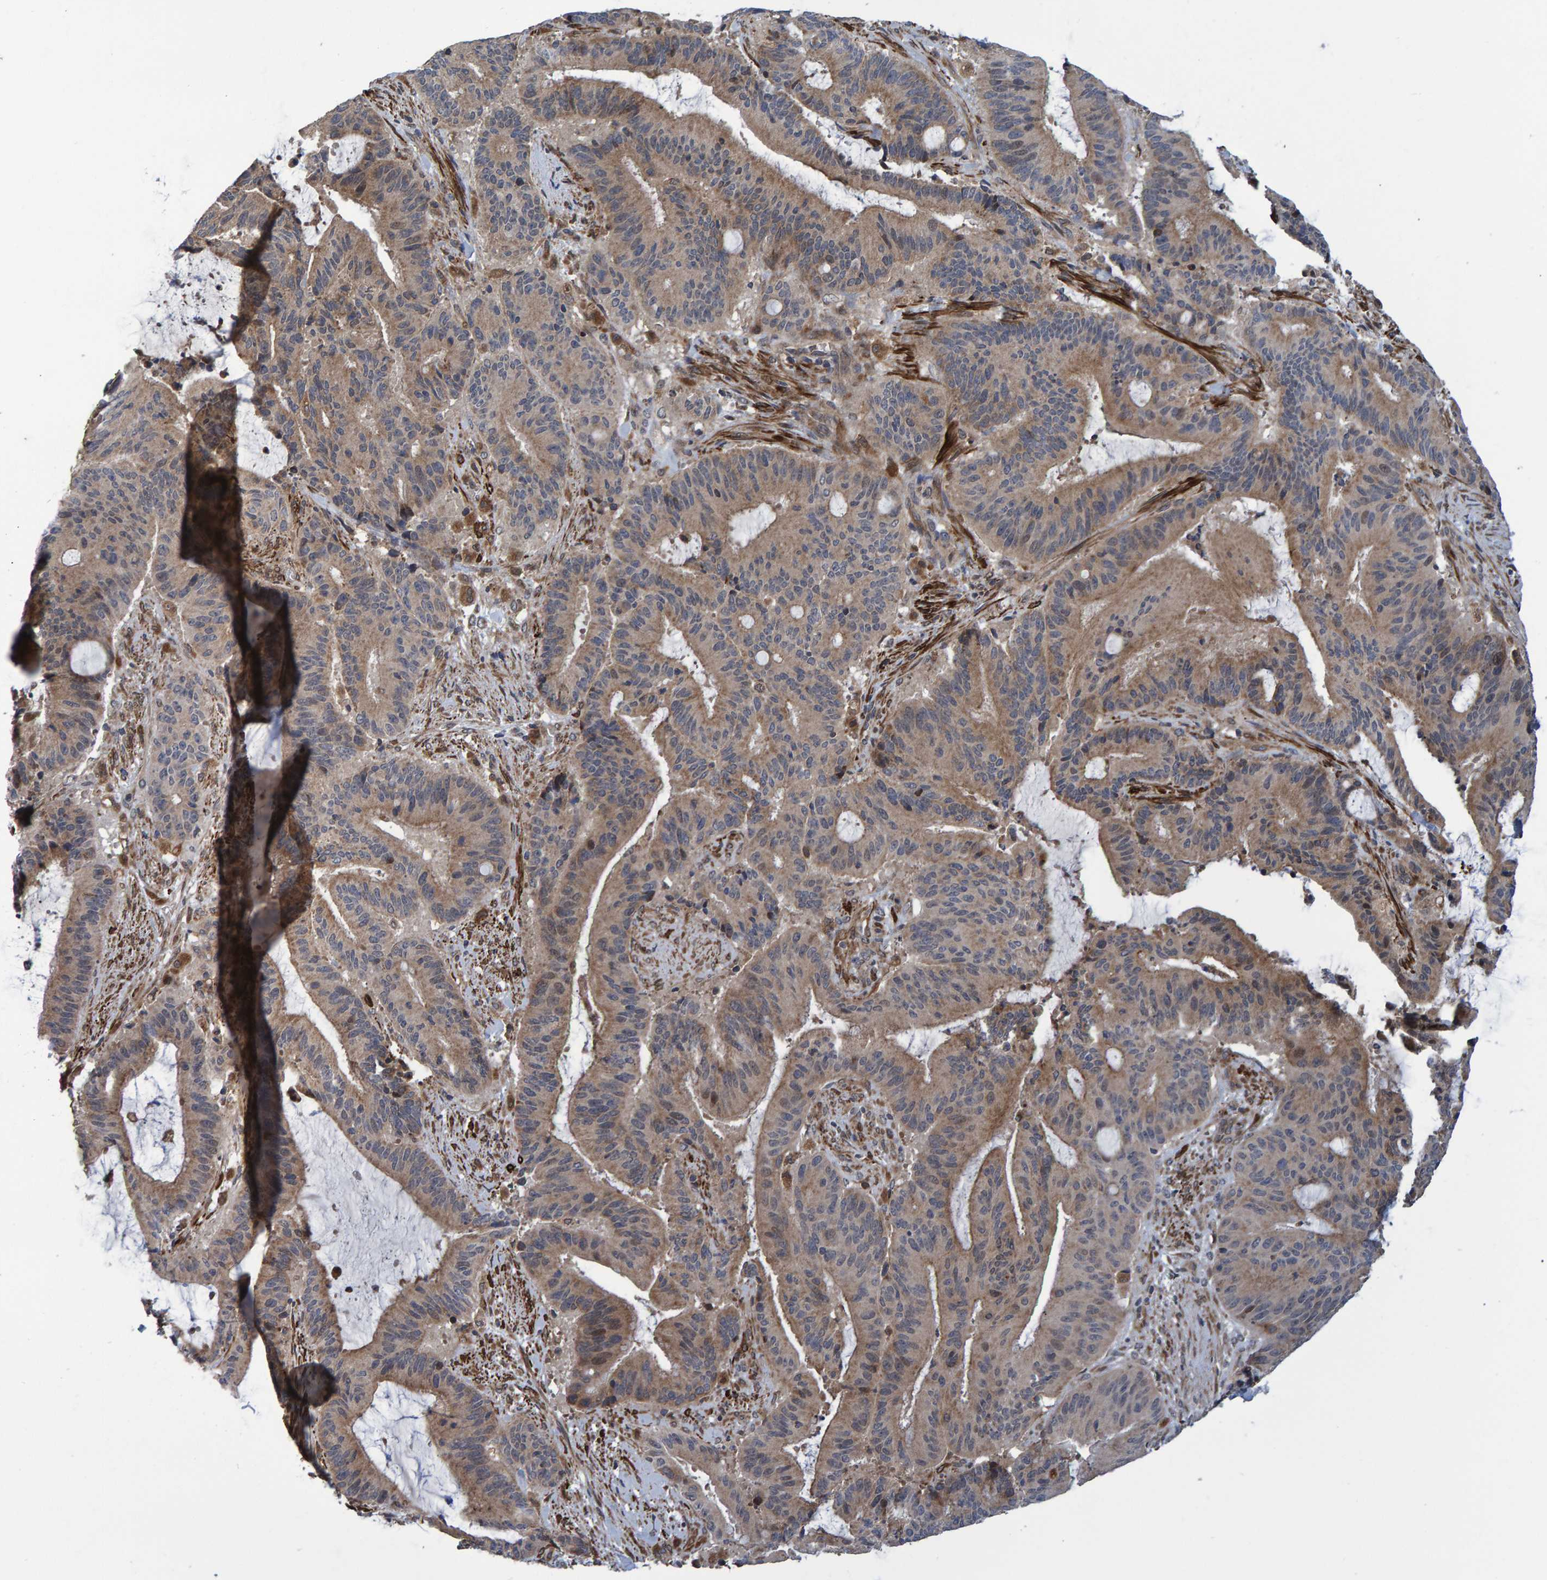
{"staining": {"intensity": "weak", "quantity": ">75%", "location": "cytoplasmic/membranous"}, "tissue": "liver cancer", "cell_type": "Tumor cells", "image_type": "cancer", "snomed": [{"axis": "morphology", "description": "Normal tissue, NOS"}, {"axis": "morphology", "description": "Cholangiocarcinoma"}, {"axis": "topography", "description": "Liver"}, {"axis": "topography", "description": "Peripheral nerve tissue"}], "caption": "Immunohistochemistry (IHC) image of liver cancer (cholangiocarcinoma) stained for a protein (brown), which displays low levels of weak cytoplasmic/membranous positivity in approximately >75% of tumor cells.", "gene": "ATP6V1H", "patient": {"sex": "female", "age": 73}}